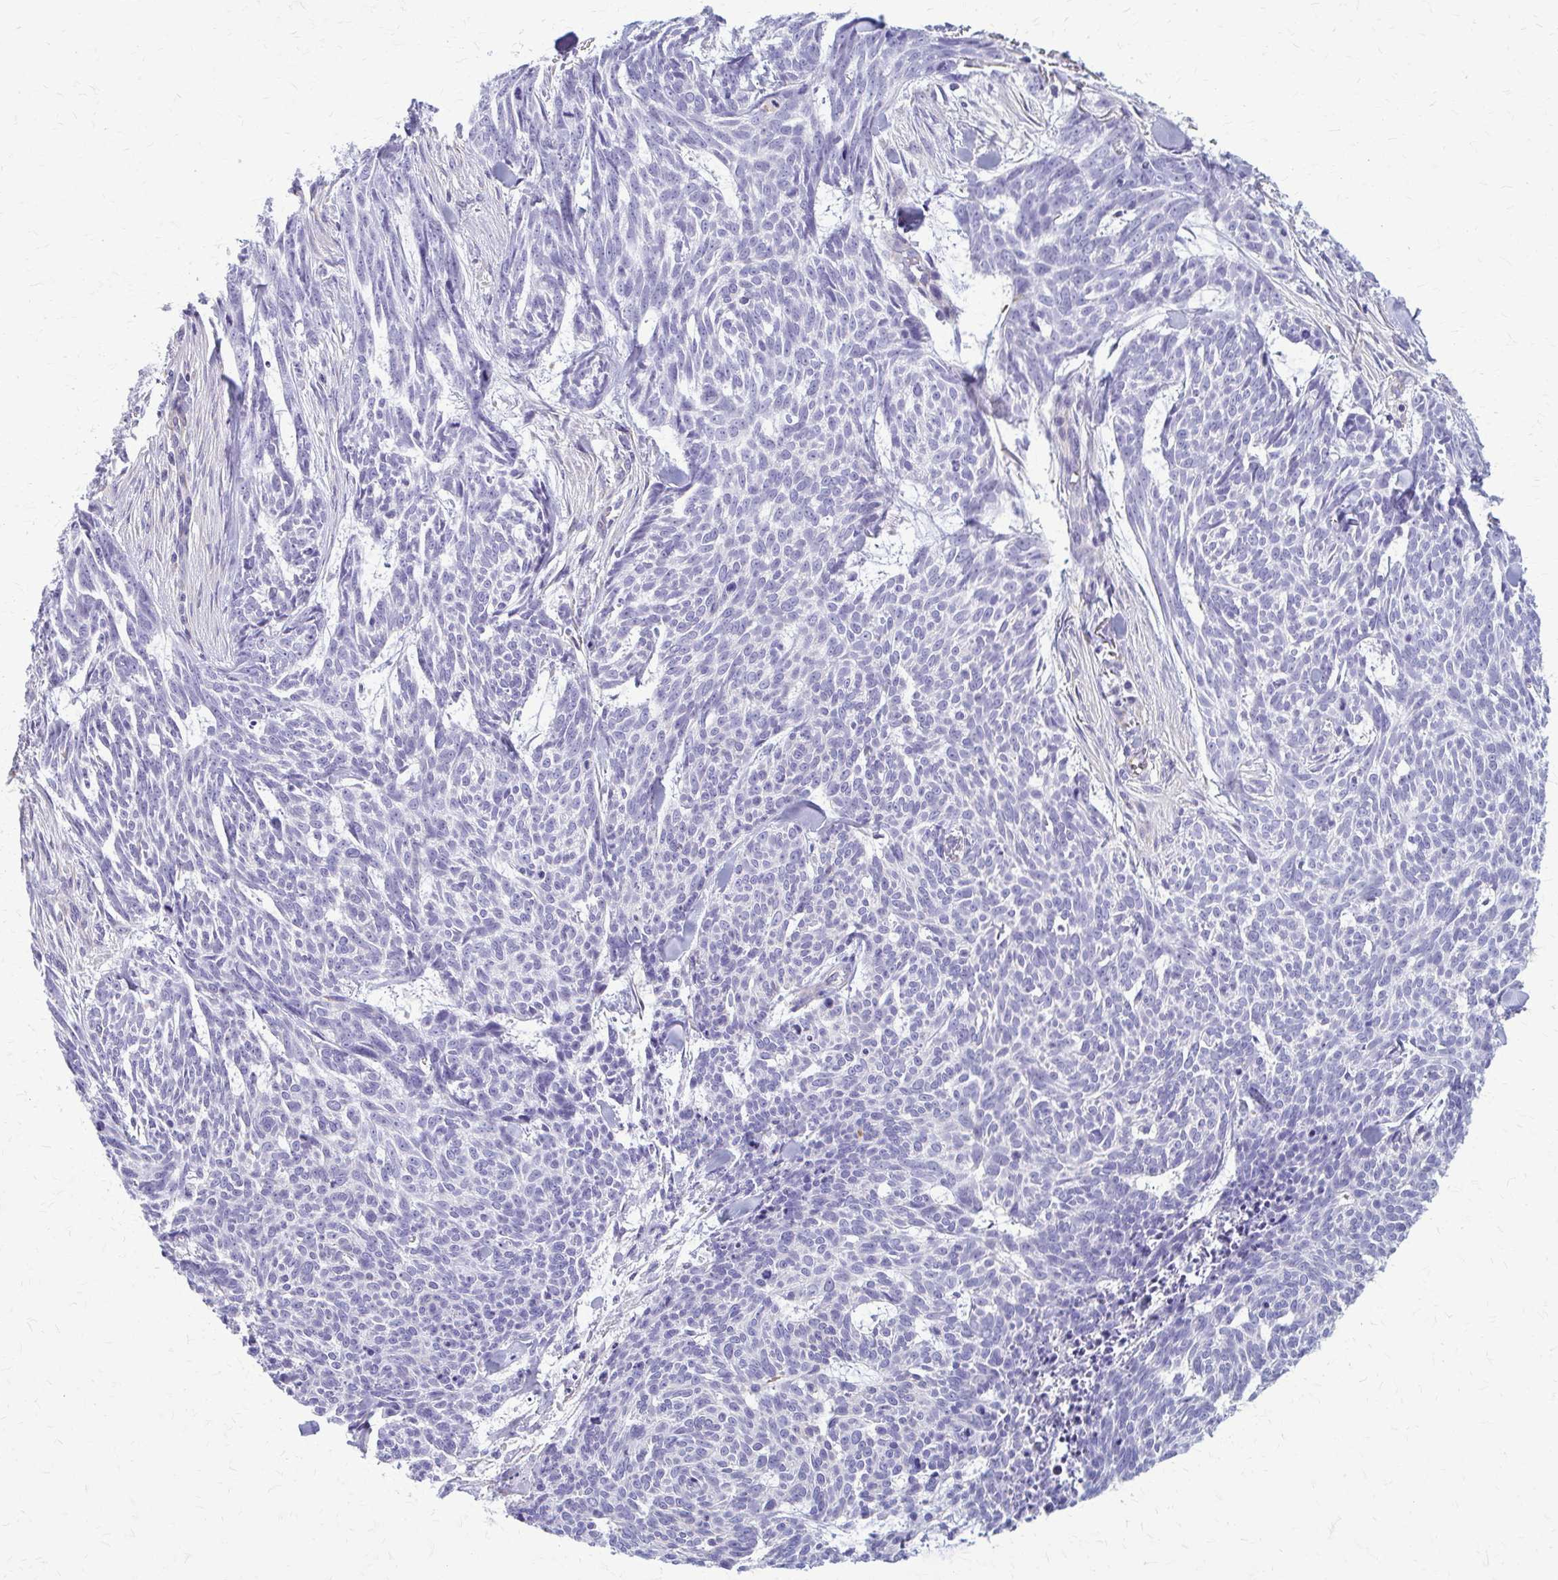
{"staining": {"intensity": "negative", "quantity": "none", "location": "none"}, "tissue": "skin cancer", "cell_type": "Tumor cells", "image_type": "cancer", "snomed": [{"axis": "morphology", "description": "Basal cell carcinoma"}, {"axis": "topography", "description": "Skin"}], "caption": "Tumor cells are negative for protein expression in human skin cancer (basal cell carcinoma).", "gene": "GFAP", "patient": {"sex": "female", "age": 93}}